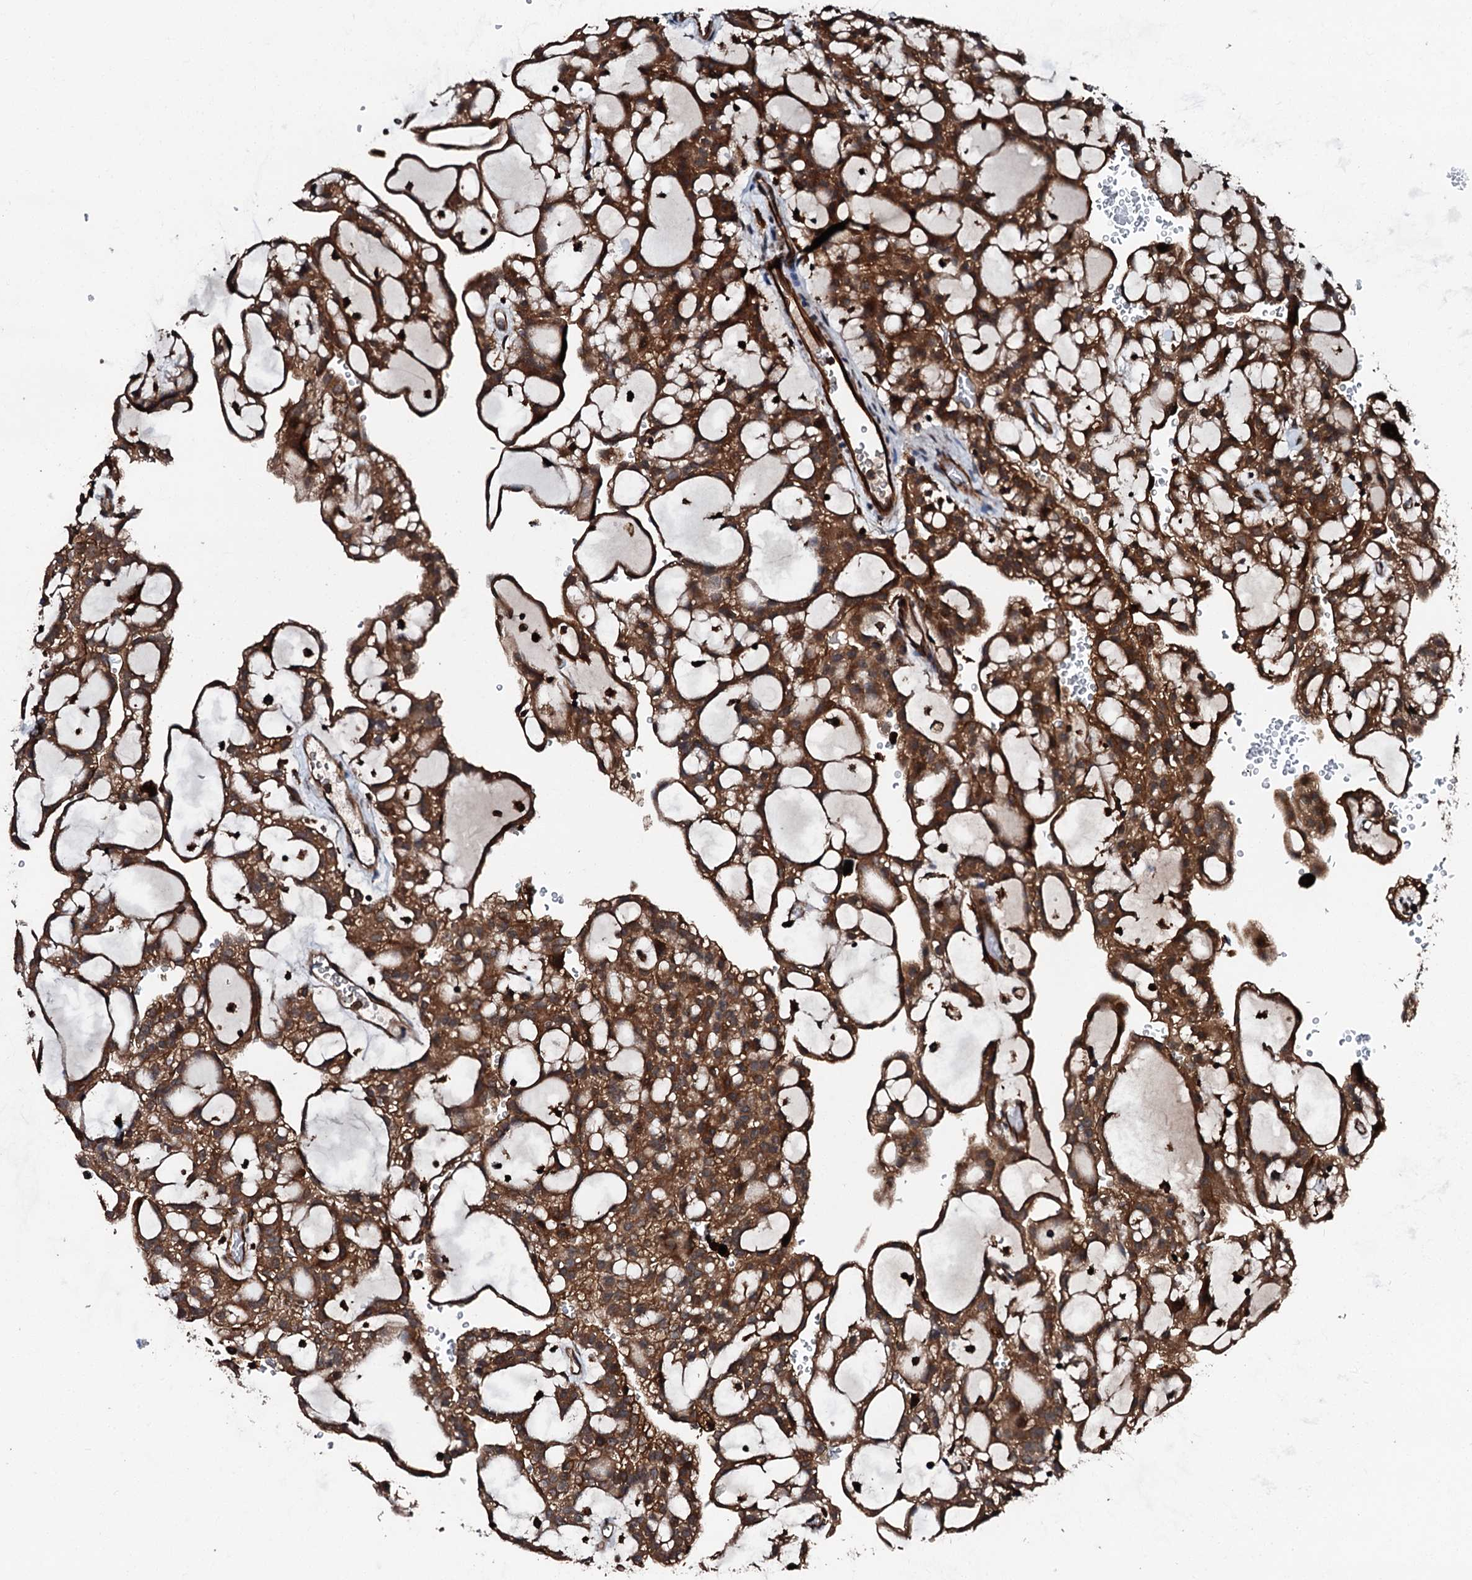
{"staining": {"intensity": "strong", "quantity": ">75%", "location": "cytoplasmic/membranous"}, "tissue": "renal cancer", "cell_type": "Tumor cells", "image_type": "cancer", "snomed": [{"axis": "morphology", "description": "Adenocarcinoma, NOS"}, {"axis": "topography", "description": "Kidney"}], "caption": "A high amount of strong cytoplasmic/membranous staining is appreciated in about >75% of tumor cells in renal cancer (adenocarcinoma) tissue.", "gene": "FGD4", "patient": {"sex": "male", "age": 63}}